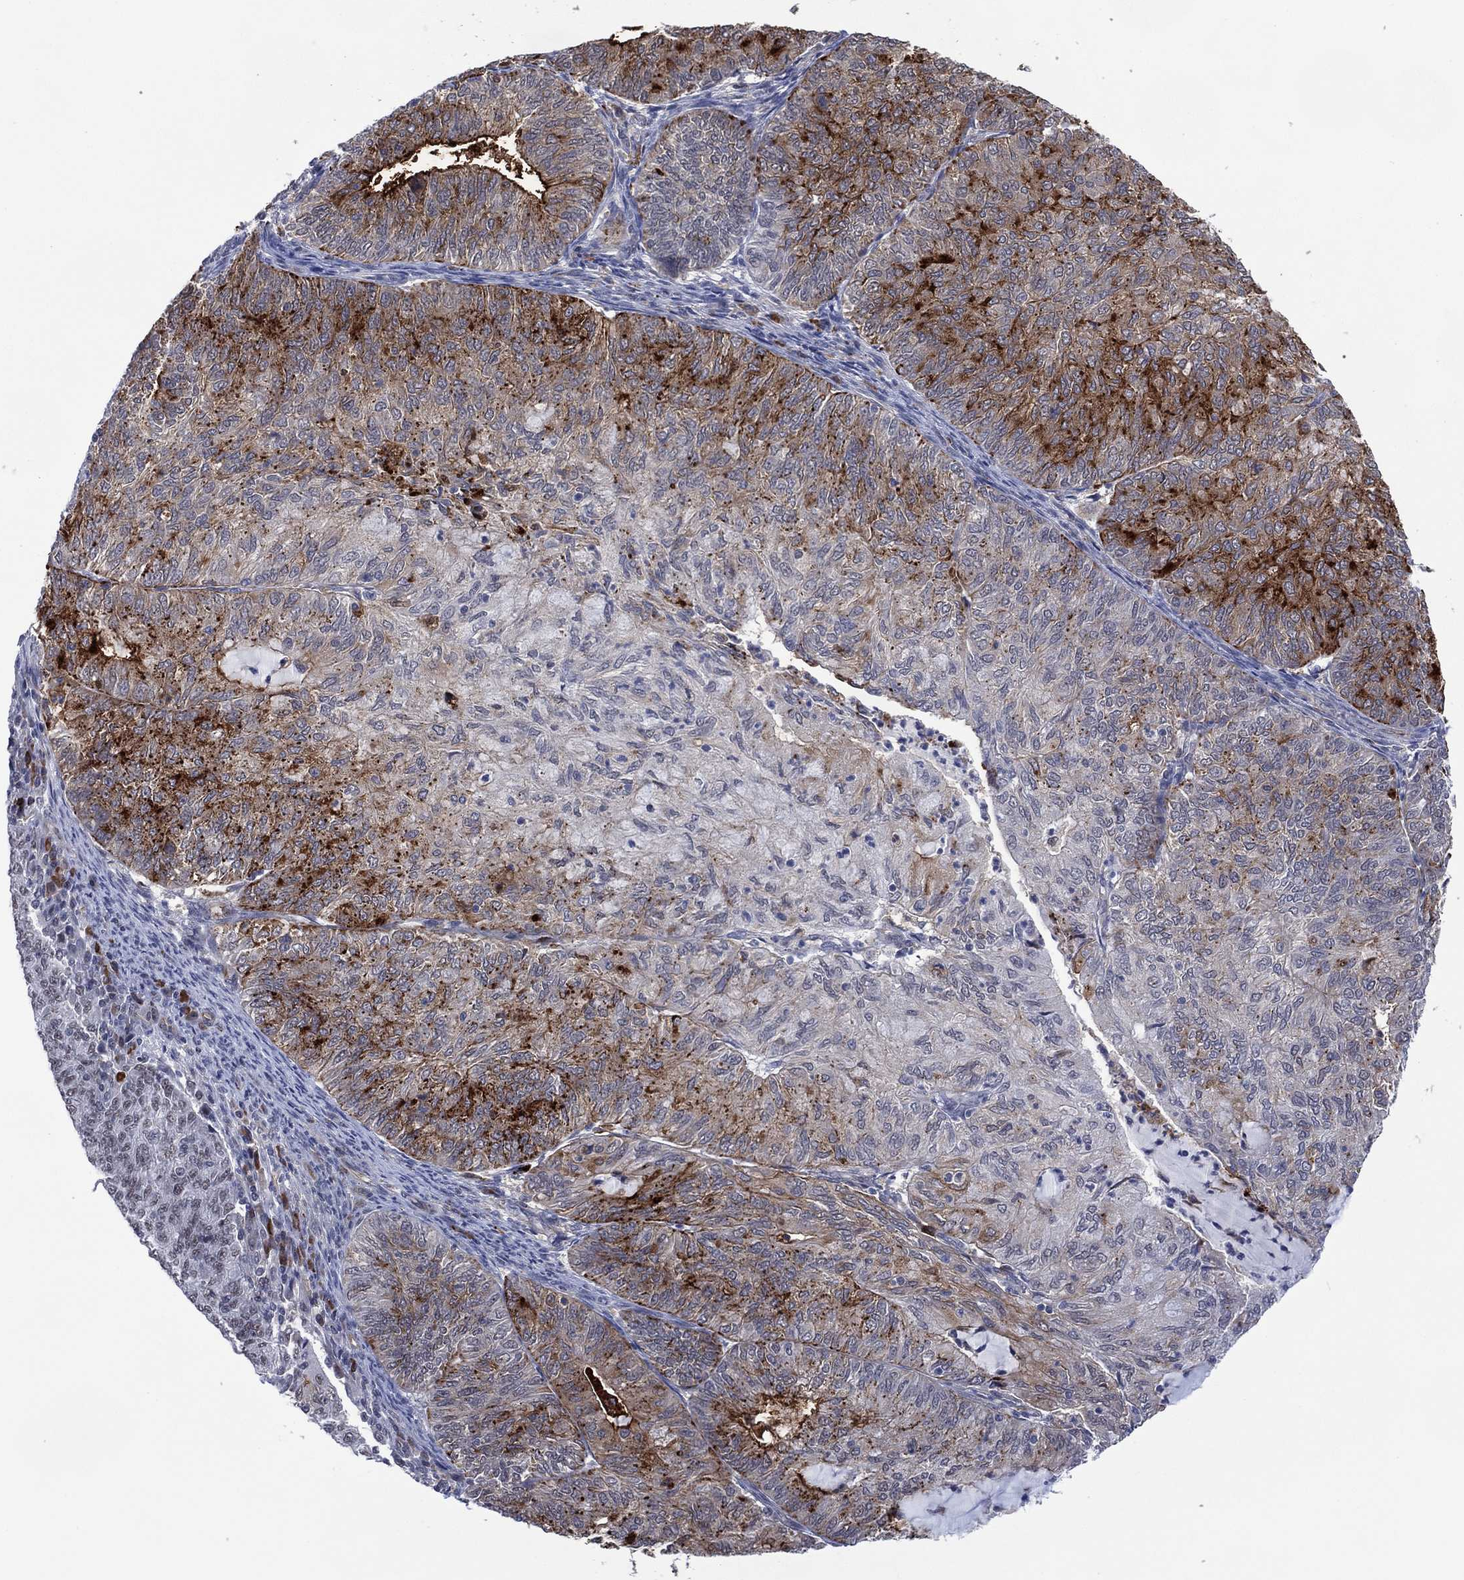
{"staining": {"intensity": "moderate", "quantity": "<25%", "location": "cytoplasmic/membranous"}, "tissue": "endometrial cancer", "cell_type": "Tumor cells", "image_type": "cancer", "snomed": [{"axis": "morphology", "description": "Adenocarcinoma, NOS"}, {"axis": "topography", "description": "Endometrium"}], "caption": "Brown immunohistochemical staining in human endometrial adenocarcinoma shows moderate cytoplasmic/membranous expression in about <25% of tumor cells.", "gene": "DPP4", "patient": {"sex": "female", "age": 82}}